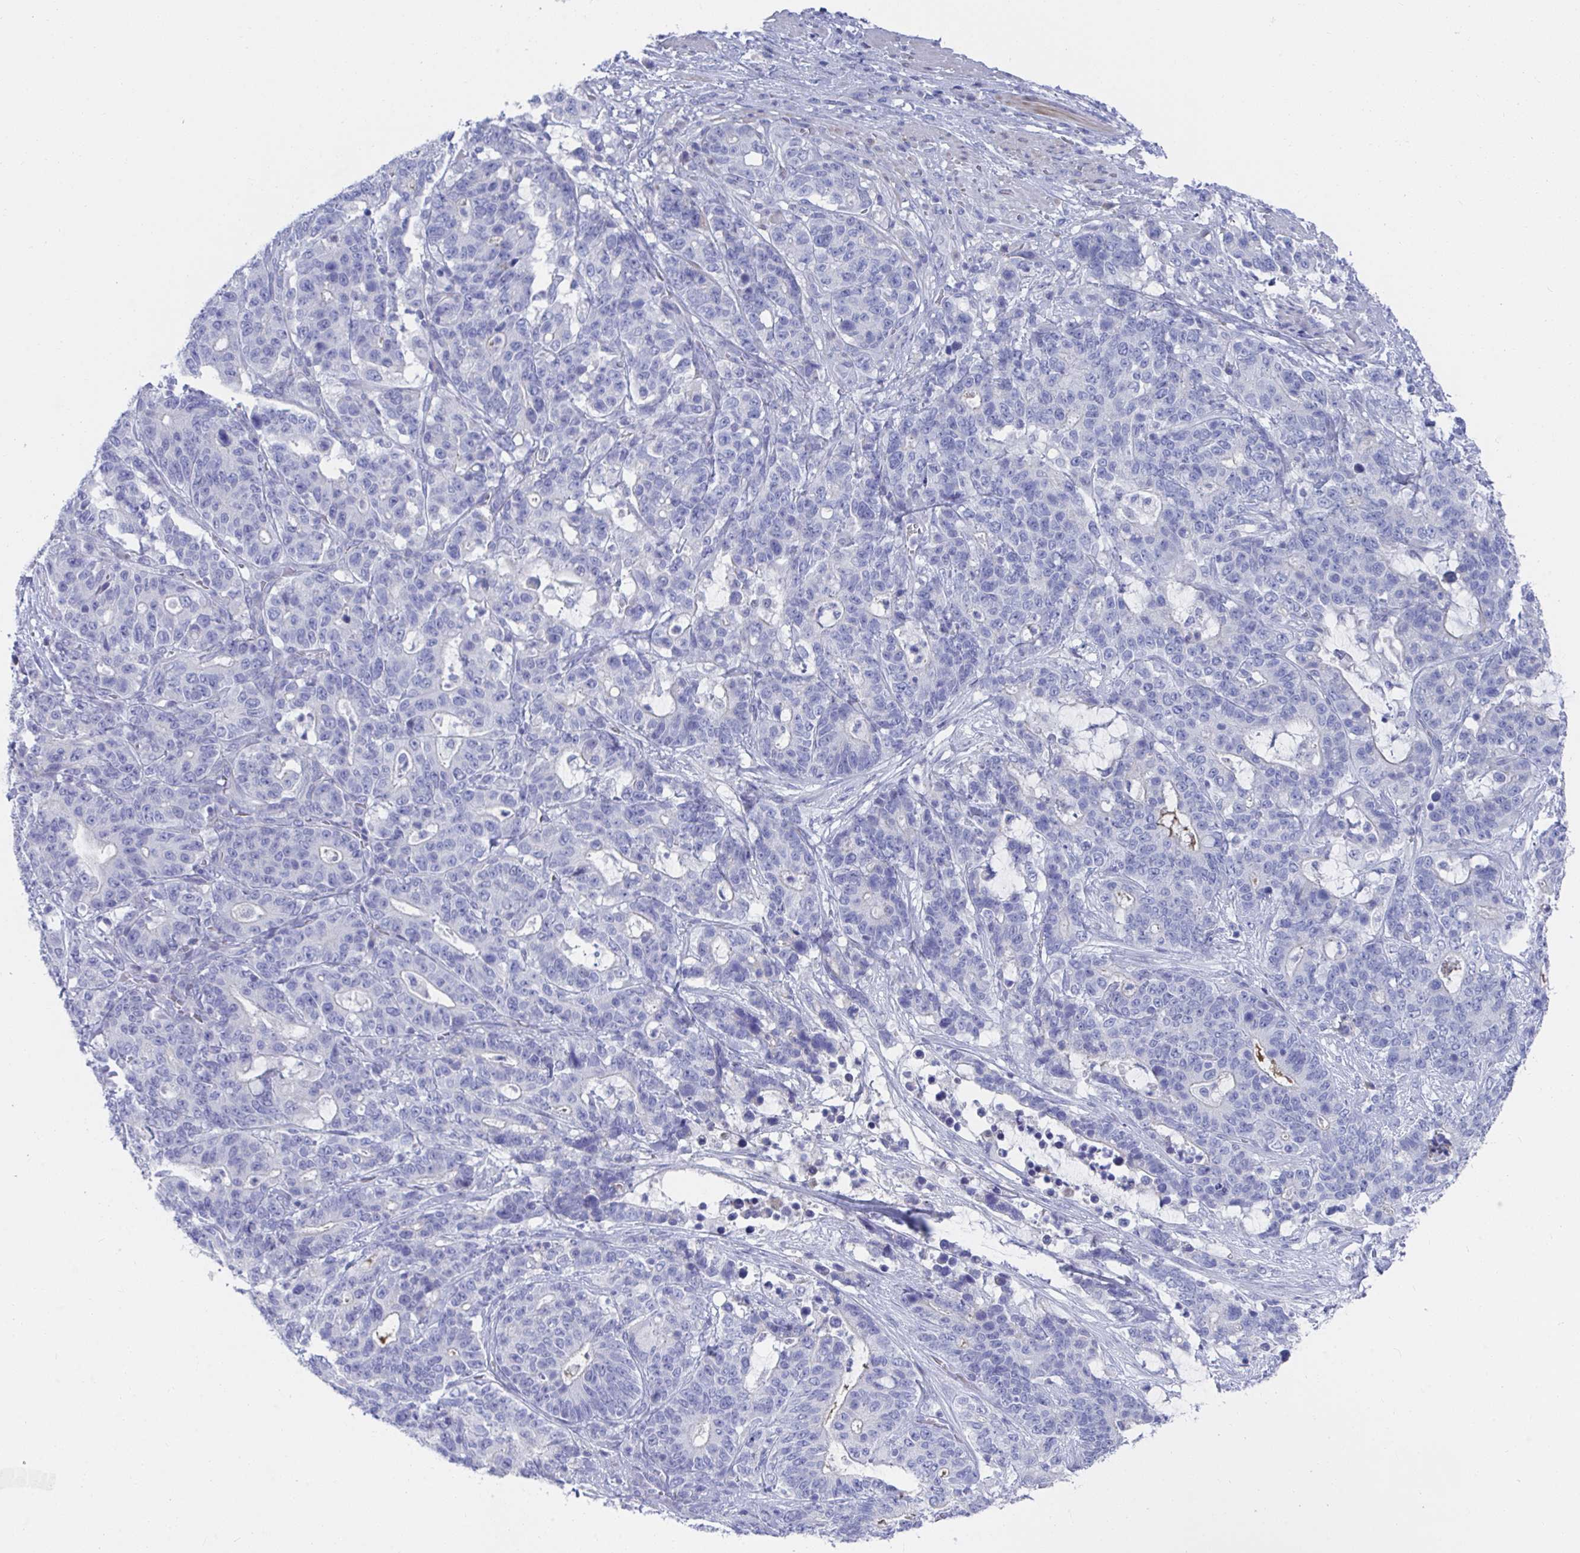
{"staining": {"intensity": "negative", "quantity": "none", "location": "none"}, "tissue": "stomach cancer", "cell_type": "Tumor cells", "image_type": "cancer", "snomed": [{"axis": "morphology", "description": "Normal tissue, NOS"}, {"axis": "morphology", "description": "Adenocarcinoma, NOS"}, {"axis": "topography", "description": "Stomach"}], "caption": "Stomach cancer (adenocarcinoma) stained for a protein using IHC displays no staining tumor cells.", "gene": "TNFAIP6", "patient": {"sex": "female", "age": 64}}